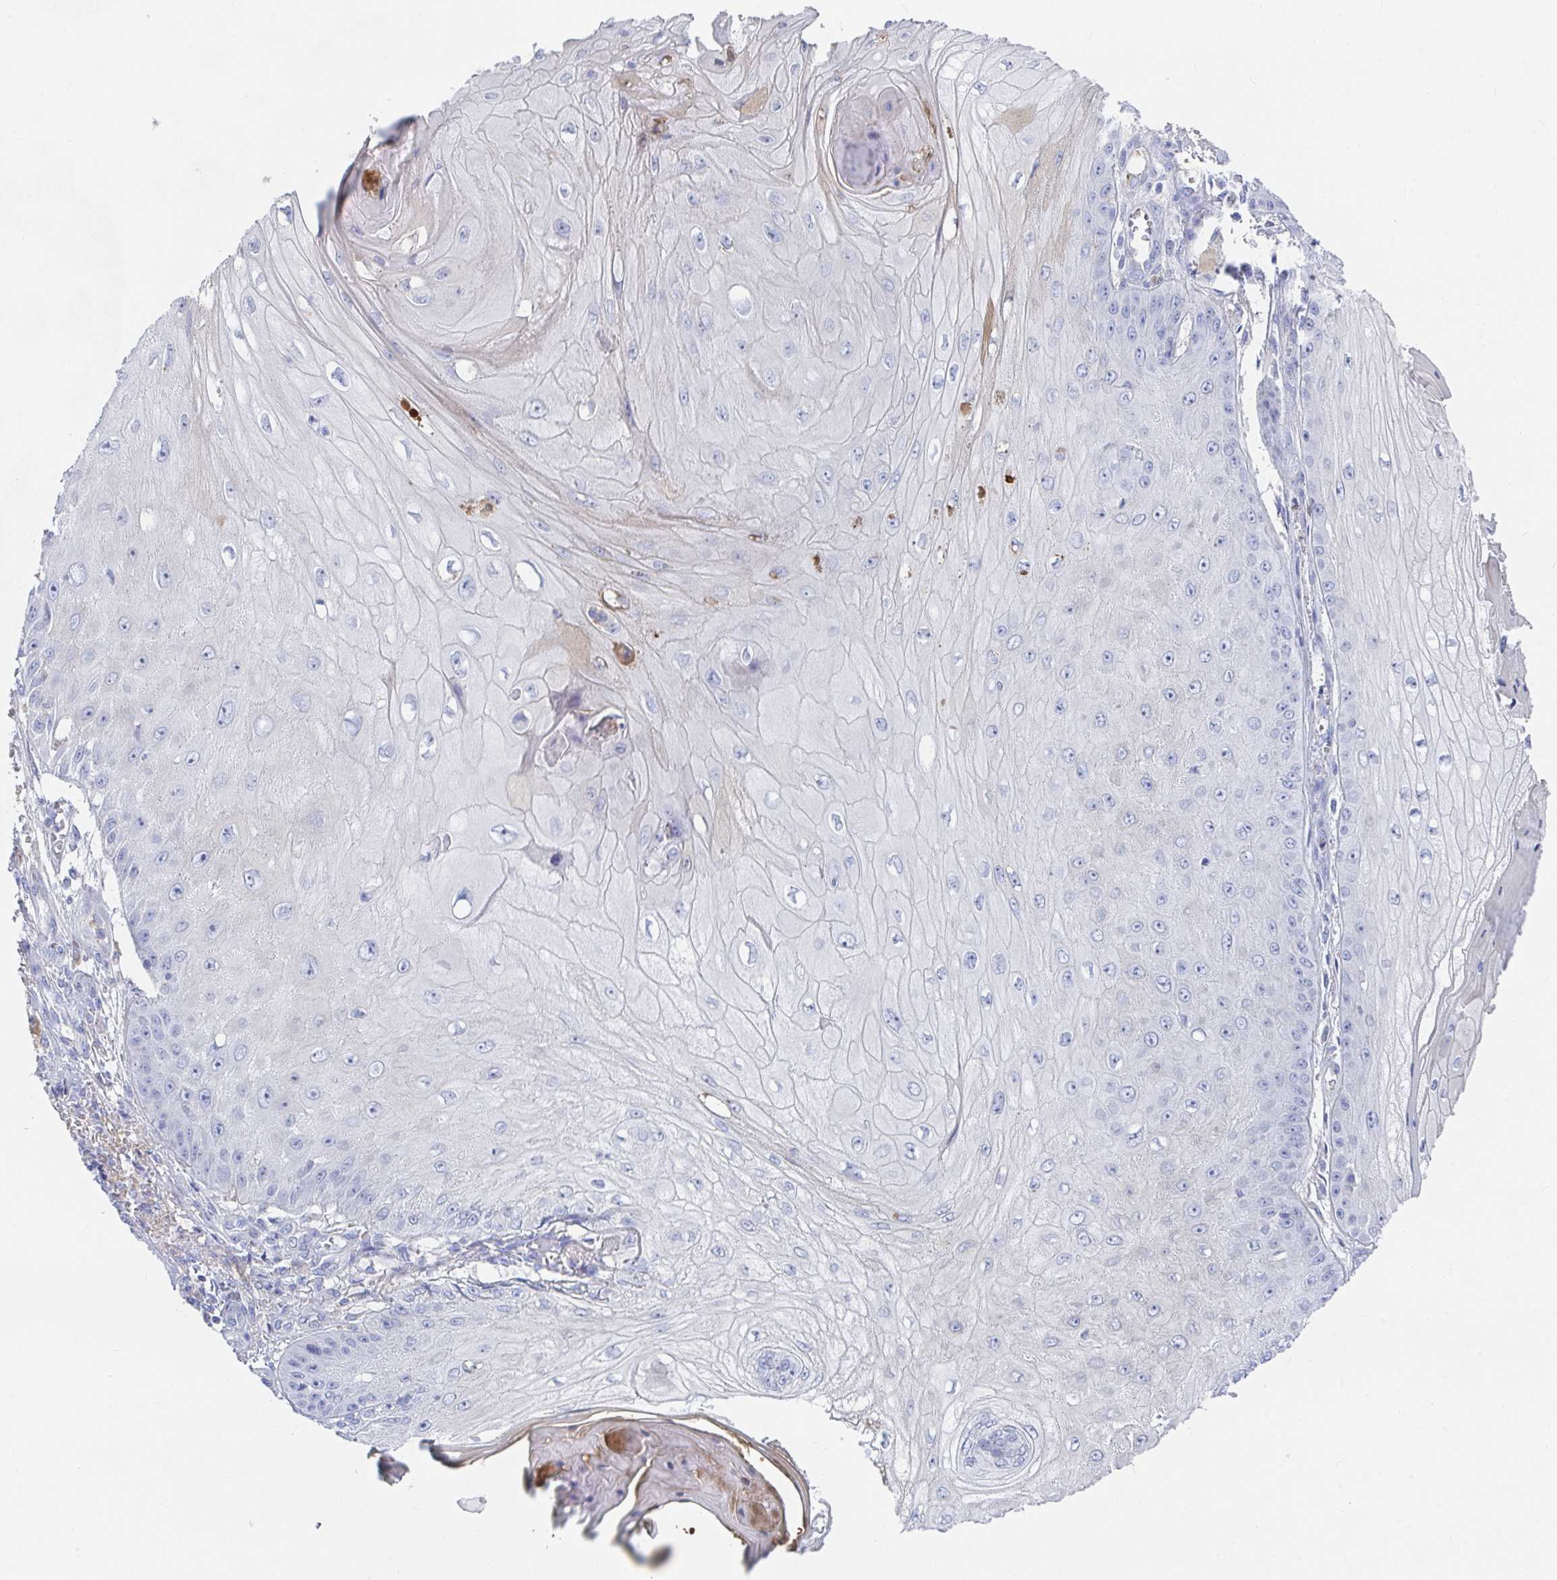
{"staining": {"intensity": "negative", "quantity": "none", "location": "none"}, "tissue": "skin cancer", "cell_type": "Tumor cells", "image_type": "cancer", "snomed": [{"axis": "morphology", "description": "Squamous cell carcinoma, NOS"}, {"axis": "topography", "description": "Skin"}], "caption": "Immunohistochemical staining of skin cancer reveals no significant expression in tumor cells. (DAB IHC visualized using brightfield microscopy, high magnification).", "gene": "TNFAIP6", "patient": {"sex": "male", "age": 70}}